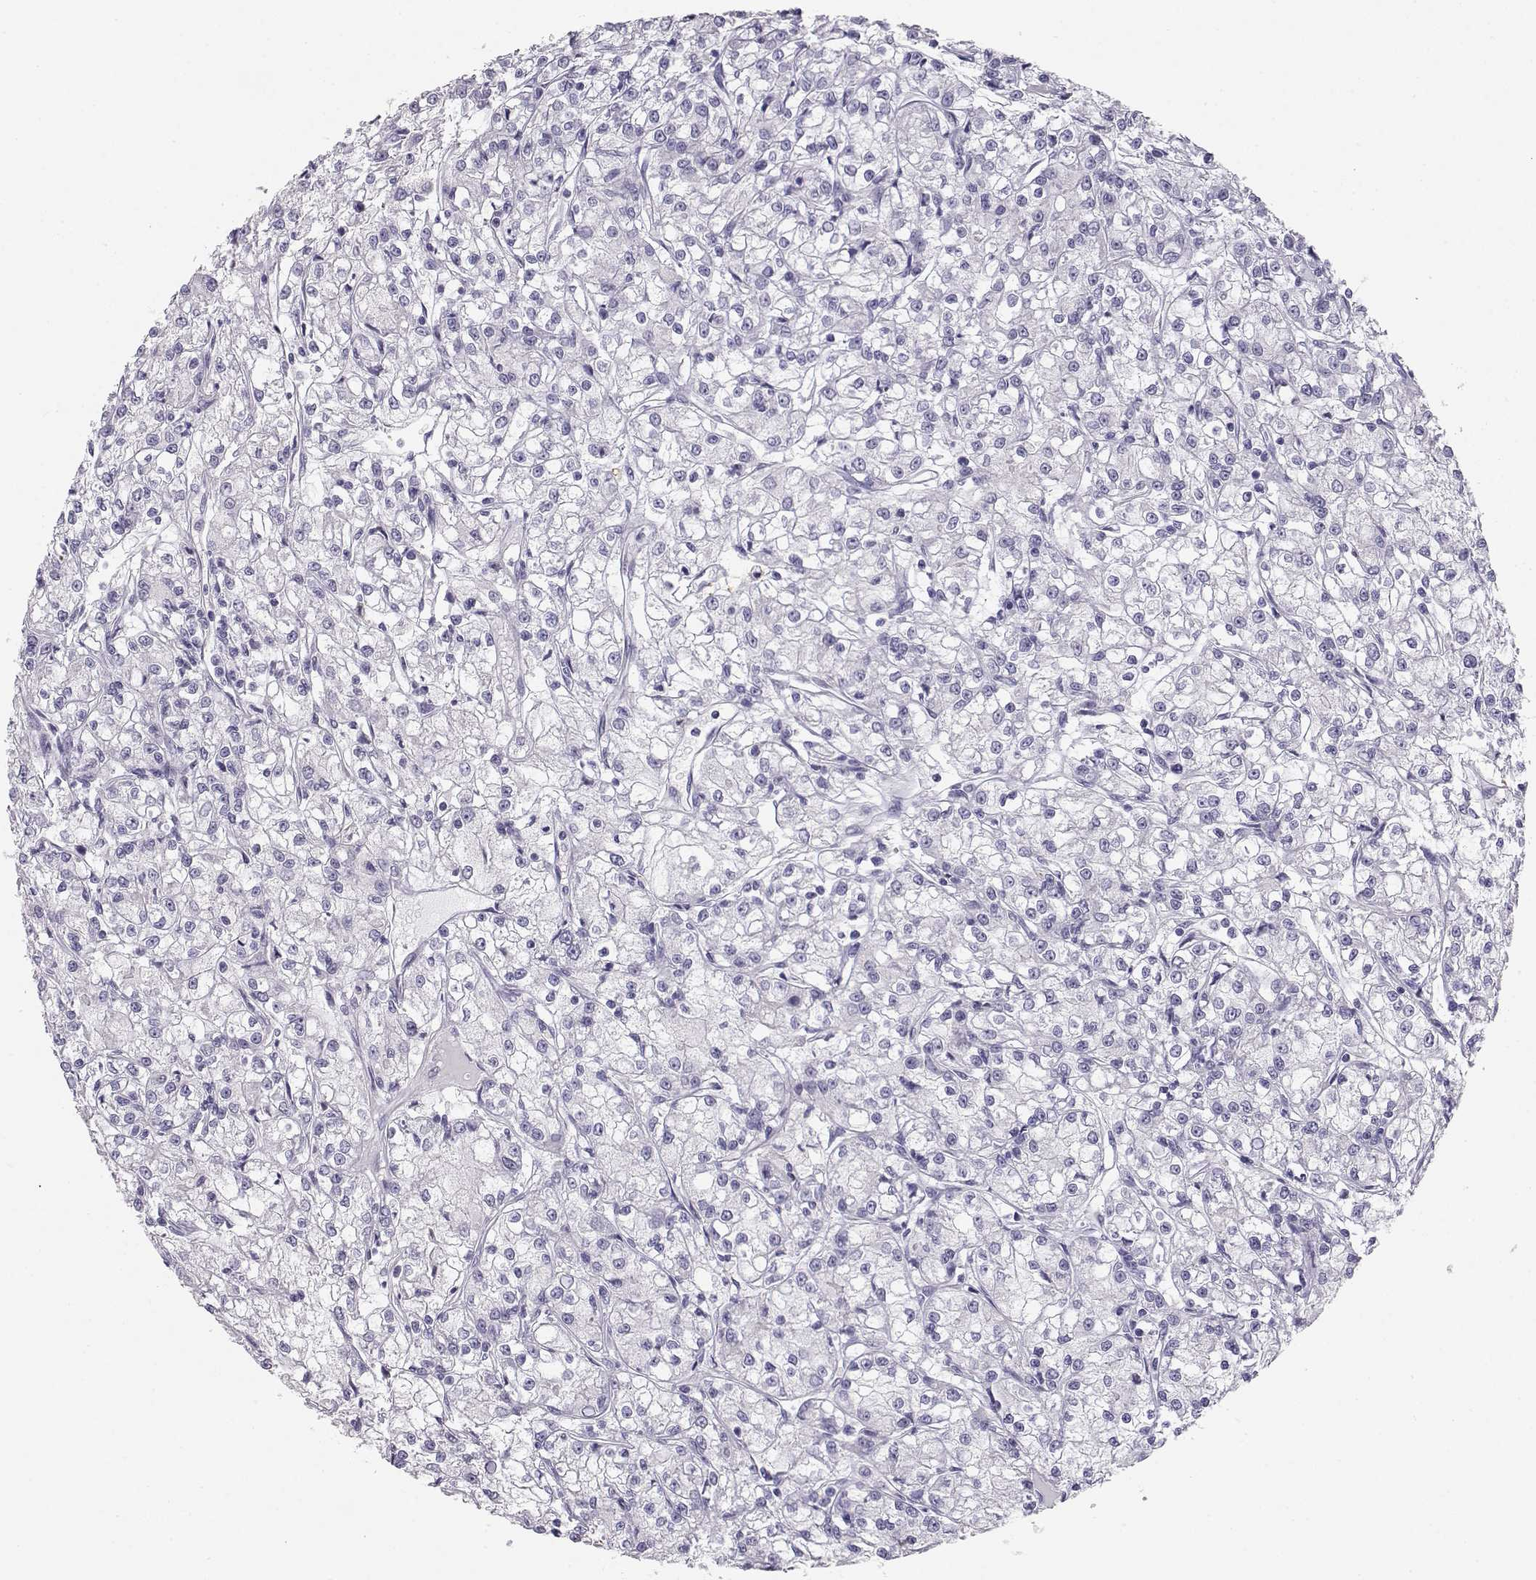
{"staining": {"intensity": "negative", "quantity": "none", "location": "none"}, "tissue": "renal cancer", "cell_type": "Tumor cells", "image_type": "cancer", "snomed": [{"axis": "morphology", "description": "Adenocarcinoma, NOS"}, {"axis": "topography", "description": "Kidney"}], "caption": "This is a photomicrograph of IHC staining of renal adenocarcinoma, which shows no expression in tumor cells. (Brightfield microscopy of DAB (3,3'-diaminobenzidine) immunohistochemistry at high magnification).", "gene": "NUTM1", "patient": {"sex": "female", "age": 59}}